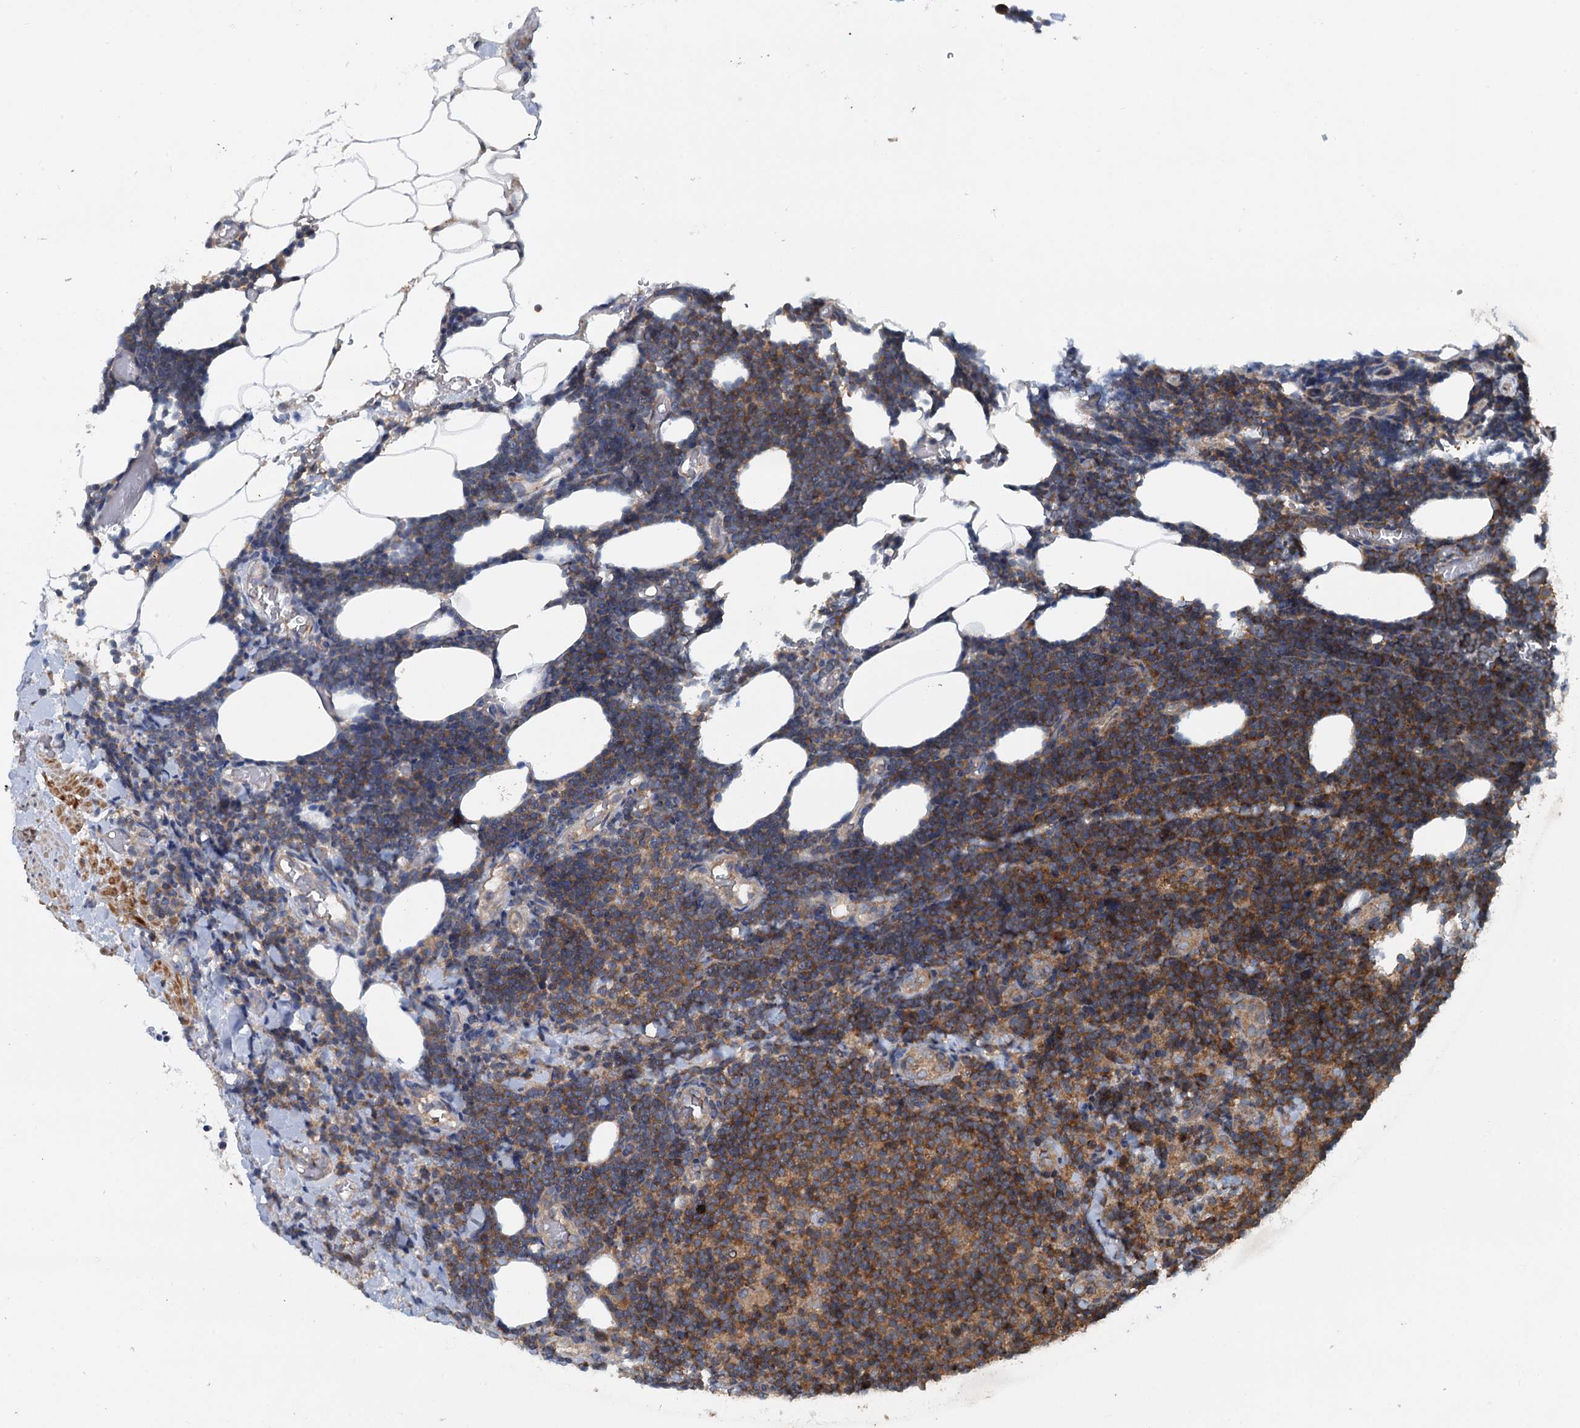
{"staining": {"intensity": "strong", "quantity": "25%-75%", "location": "cytoplasmic/membranous"}, "tissue": "lymphoma", "cell_type": "Tumor cells", "image_type": "cancer", "snomed": [{"axis": "morphology", "description": "Malignant lymphoma, non-Hodgkin's type, Low grade"}, {"axis": "topography", "description": "Lymph node"}], "caption": "Immunohistochemistry (DAB) staining of malignant lymphoma, non-Hodgkin's type (low-grade) displays strong cytoplasmic/membranous protein positivity in about 25%-75% of tumor cells.", "gene": "TEDC1", "patient": {"sex": "male", "age": 66}}